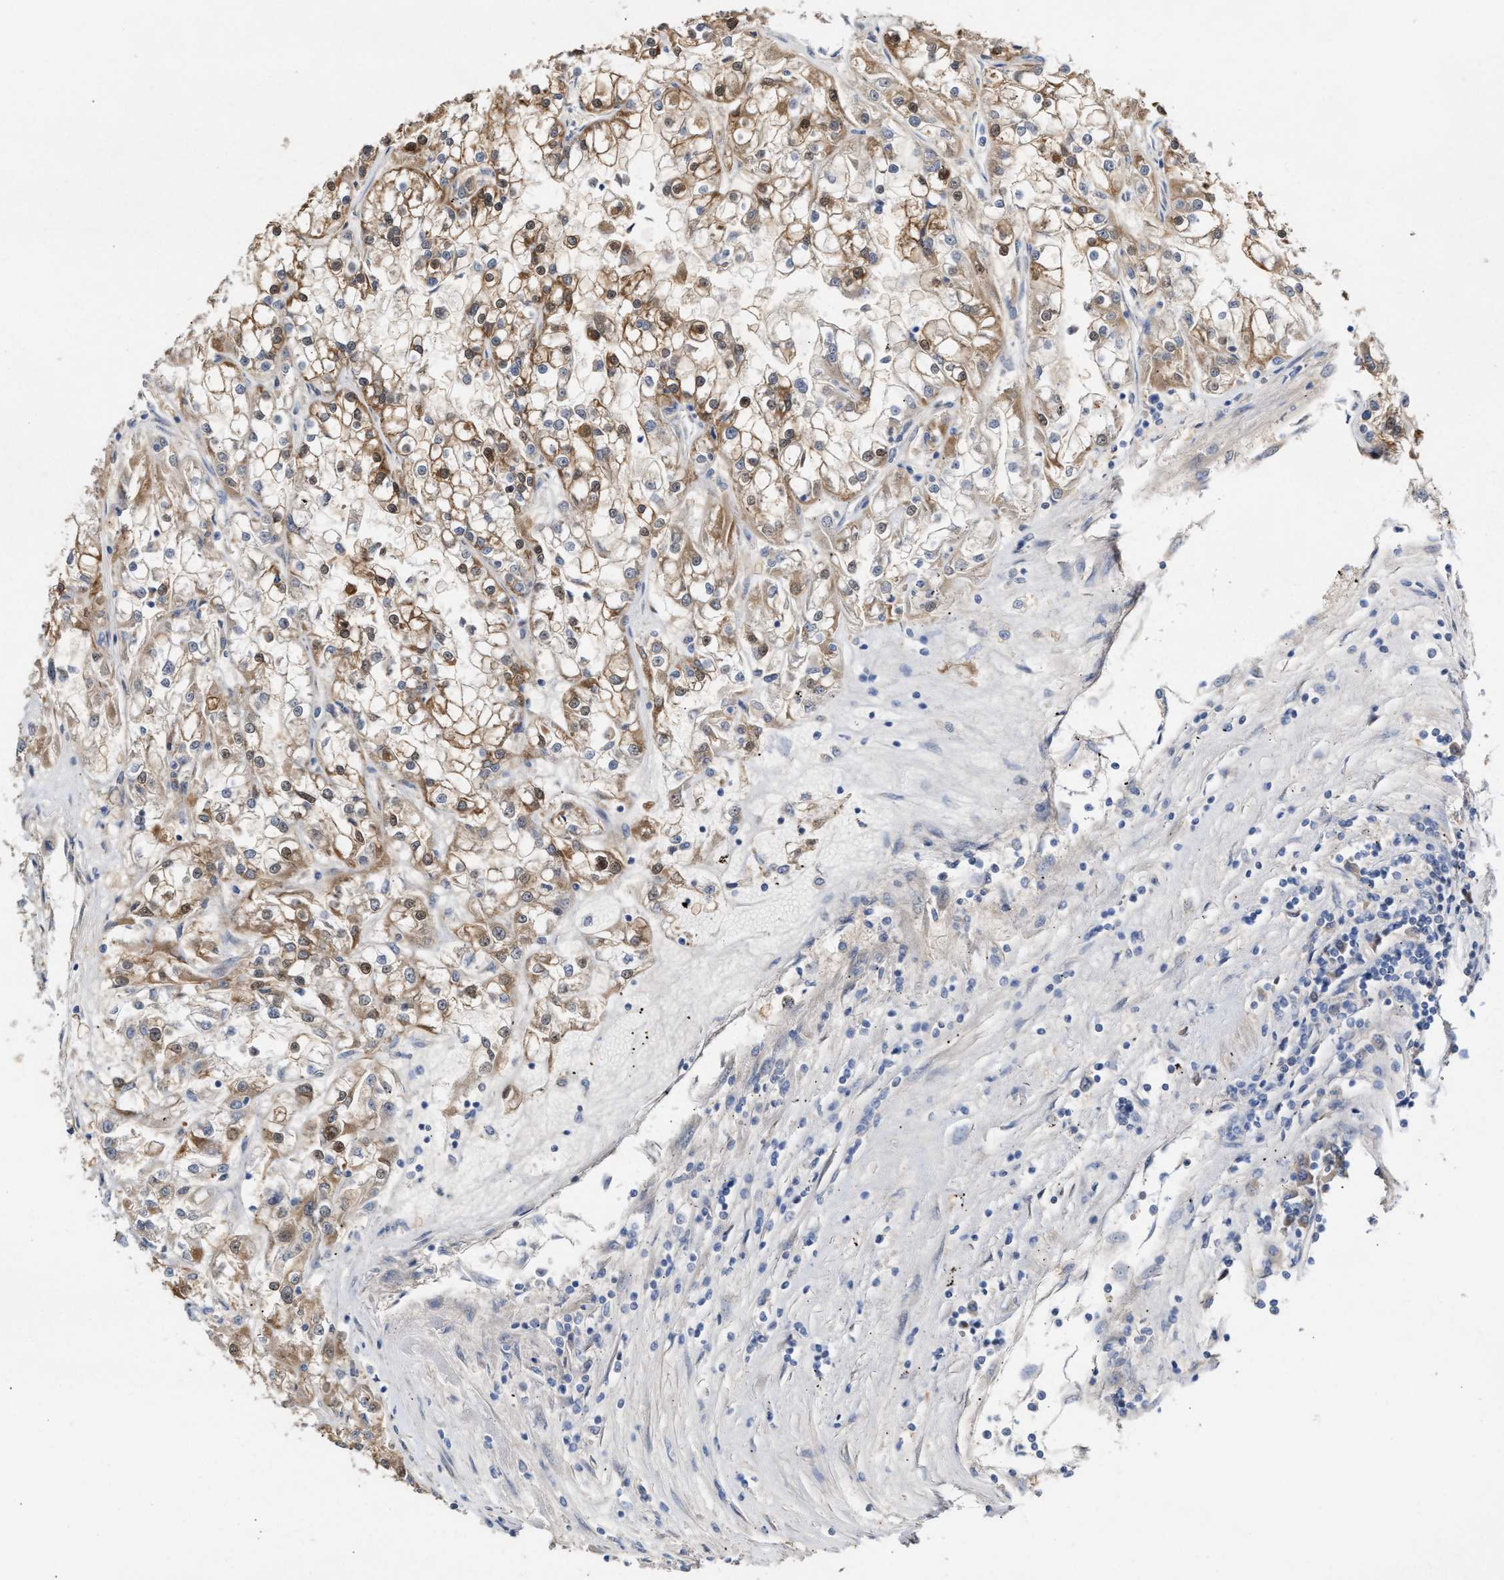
{"staining": {"intensity": "moderate", "quantity": "25%-75%", "location": "cytoplasmic/membranous"}, "tissue": "renal cancer", "cell_type": "Tumor cells", "image_type": "cancer", "snomed": [{"axis": "morphology", "description": "Adenocarcinoma, NOS"}, {"axis": "topography", "description": "Kidney"}], "caption": "Protein analysis of renal cancer (adenocarcinoma) tissue demonstrates moderate cytoplasmic/membranous staining in approximately 25%-75% of tumor cells.", "gene": "BBLN", "patient": {"sex": "female", "age": 52}}